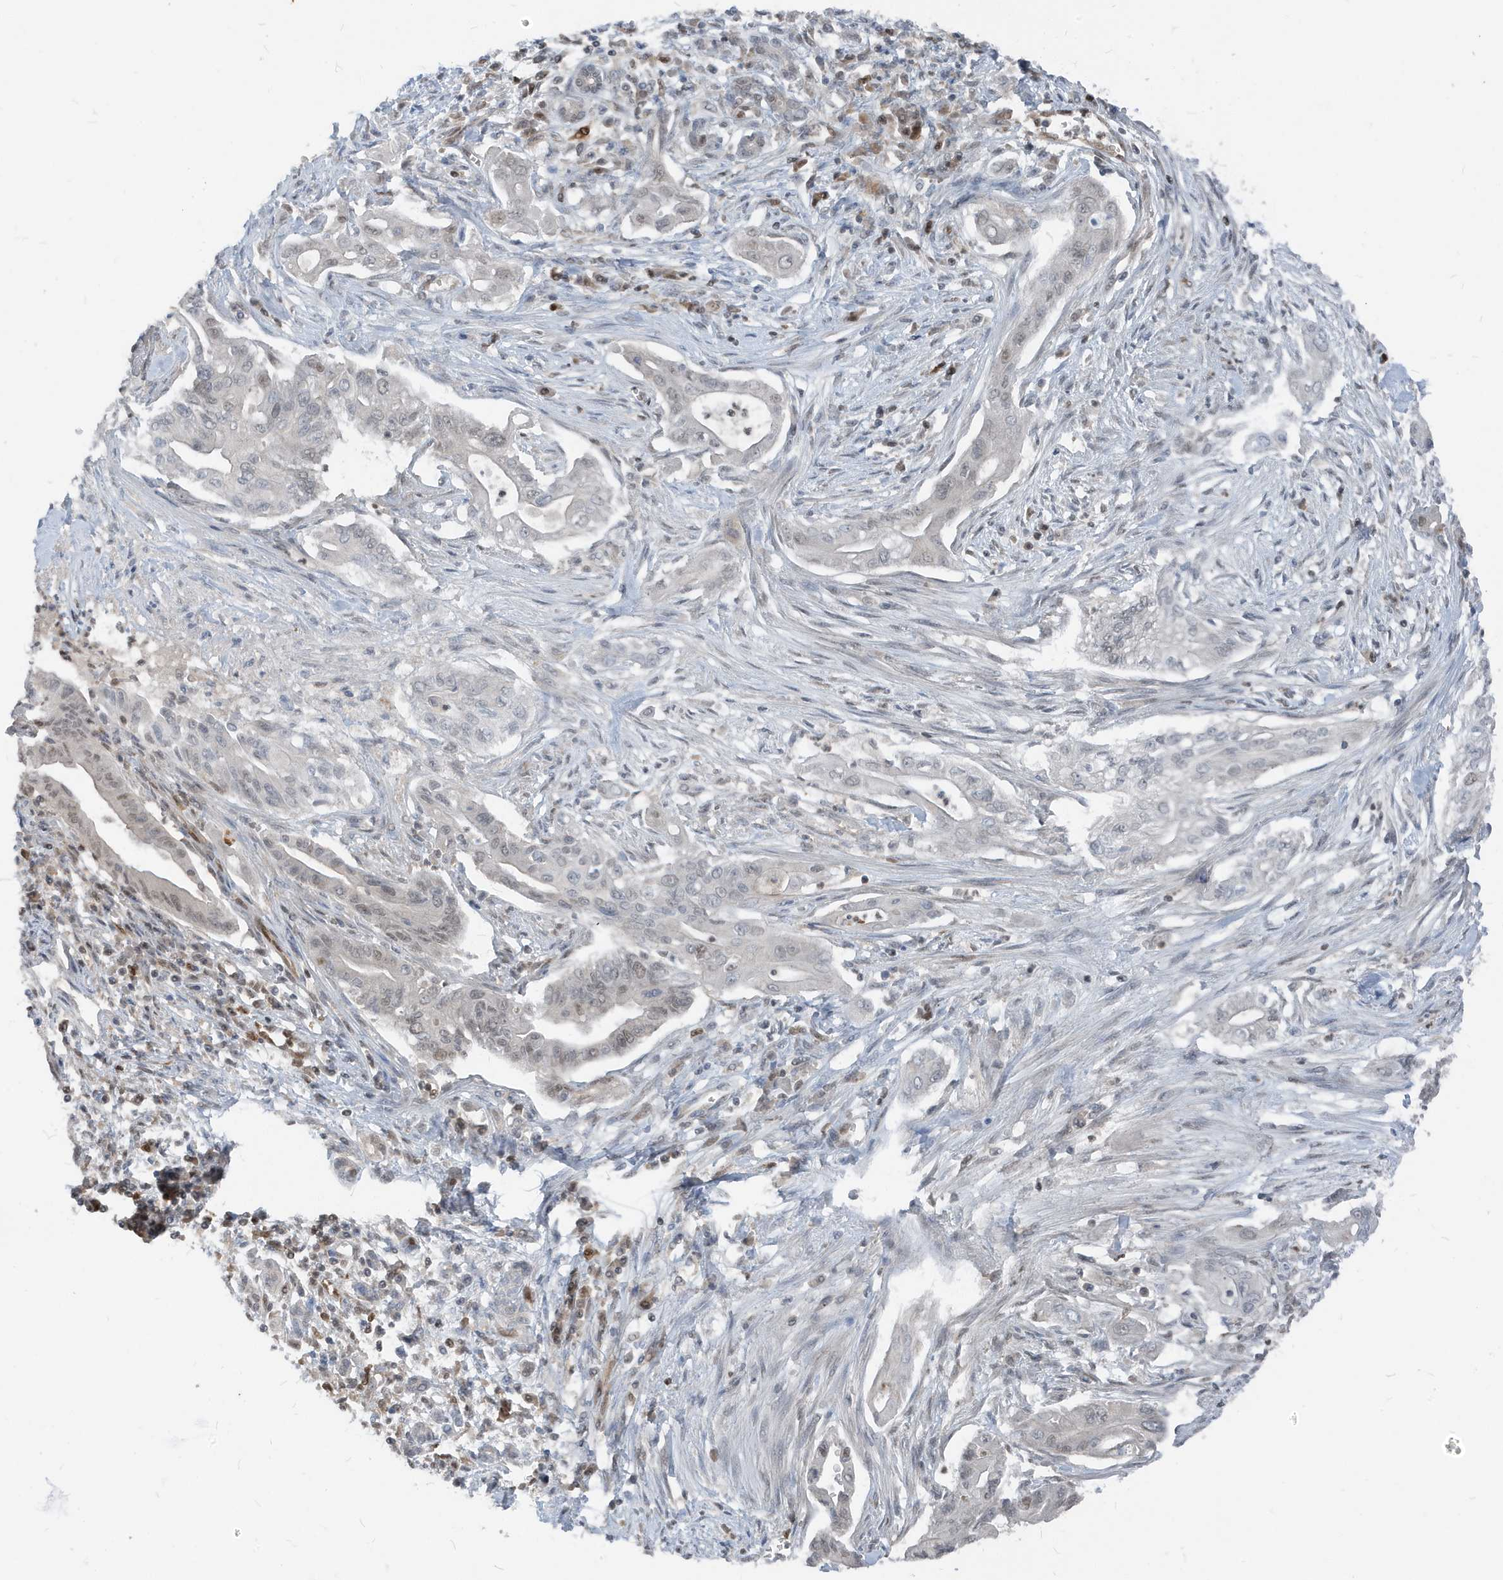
{"staining": {"intensity": "weak", "quantity": "25%-75%", "location": "nuclear"}, "tissue": "pancreatic cancer", "cell_type": "Tumor cells", "image_type": "cancer", "snomed": [{"axis": "morphology", "description": "Adenocarcinoma, NOS"}, {"axis": "topography", "description": "Pancreas"}], "caption": "About 25%-75% of tumor cells in human adenocarcinoma (pancreatic) display weak nuclear protein expression as visualized by brown immunohistochemical staining.", "gene": "NCOA7", "patient": {"sex": "male", "age": 58}}